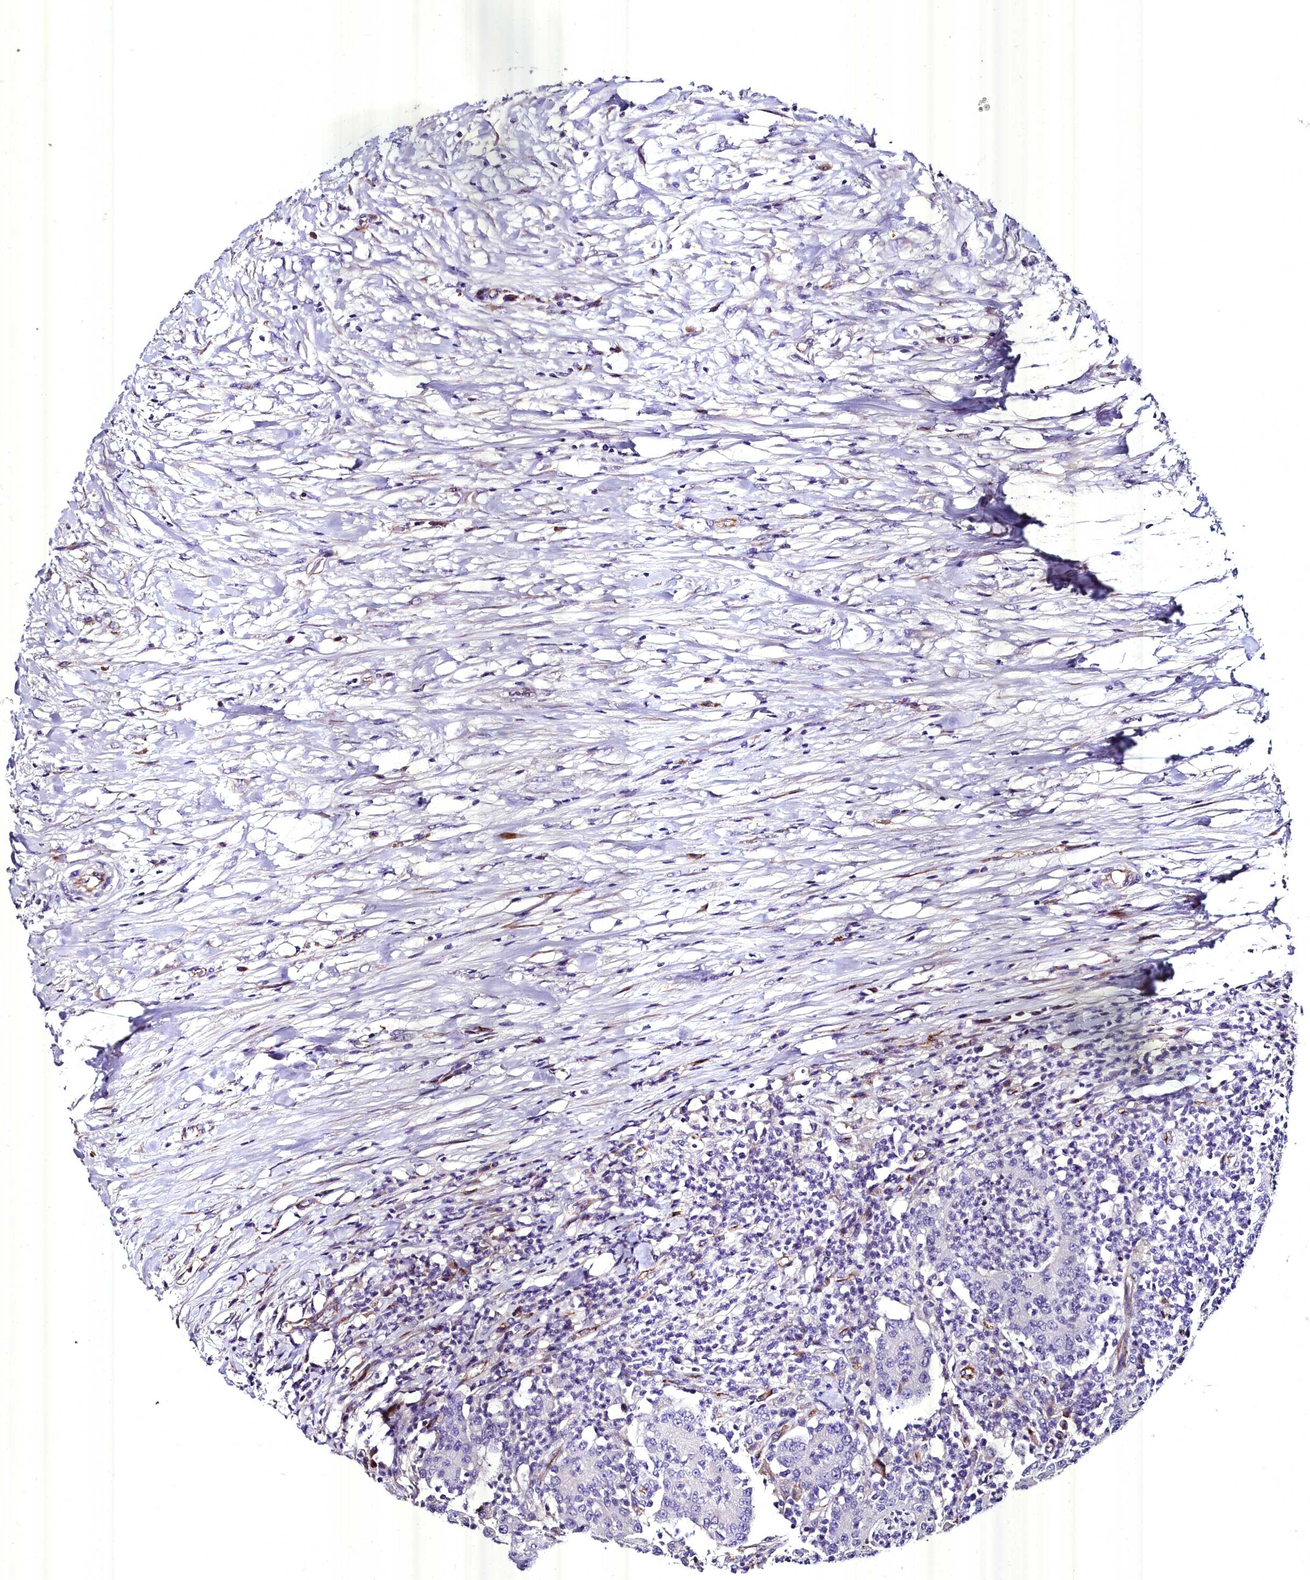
{"staining": {"intensity": "negative", "quantity": "none", "location": "none"}, "tissue": "colorectal cancer", "cell_type": "Tumor cells", "image_type": "cancer", "snomed": [{"axis": "morphology", "description": "Adenocarcinoma, NOS"}, {"axis": "topography", "description": "Colon"}], "caption": "A micrograph of human colorectal cancer (adenocarcinoma) is negative for staining in tumor cells. (Brightfield microscopy of DAB (3,3'-diaminobenzidine) IHC at high magnification).", "gene": "MS4A18", "patient": {"sex": "male", "age": 83}}